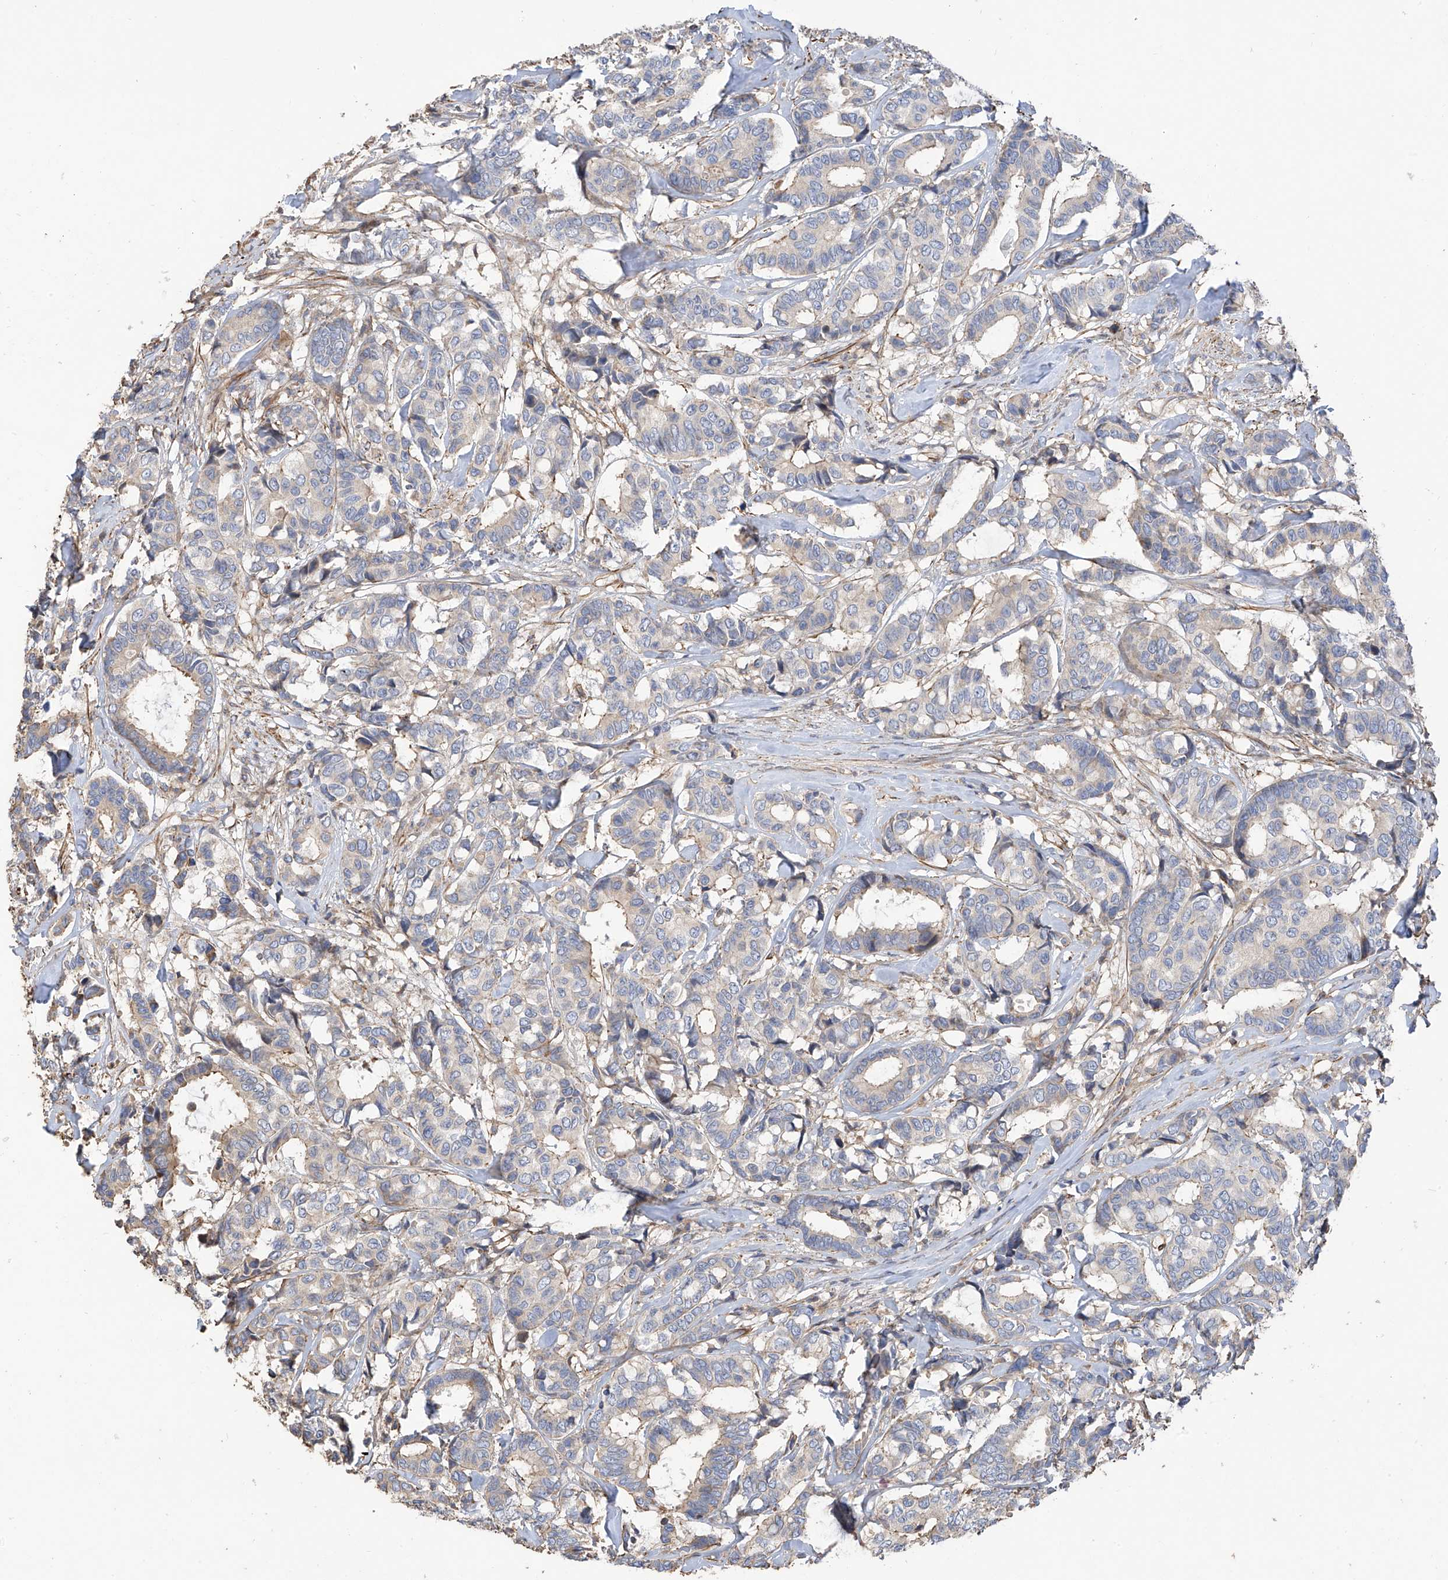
{"staining": {"intensity": "weak", "quantity": "<25%", "location": "cytoplasmic/membranous"}, "tissue": "breast cancer", "cell_type": "Tumor cells", "image_type": "cancer", "snomed": [{"axis": "morphology", "description": "Duct carcinoma"}, {"axis": "topography", "description": "Breast"}], "caption": "IHC of human breast cancer displays no staining in tumor cells. (Stains: DAB (3,3'-diaminobenzidine) IHC with hematoxylin counter stain, Microscopy: brightfield microscopy at high magnification).", "gene": "SLC43A3", "patient": {"sex": "female", "age": 87}}